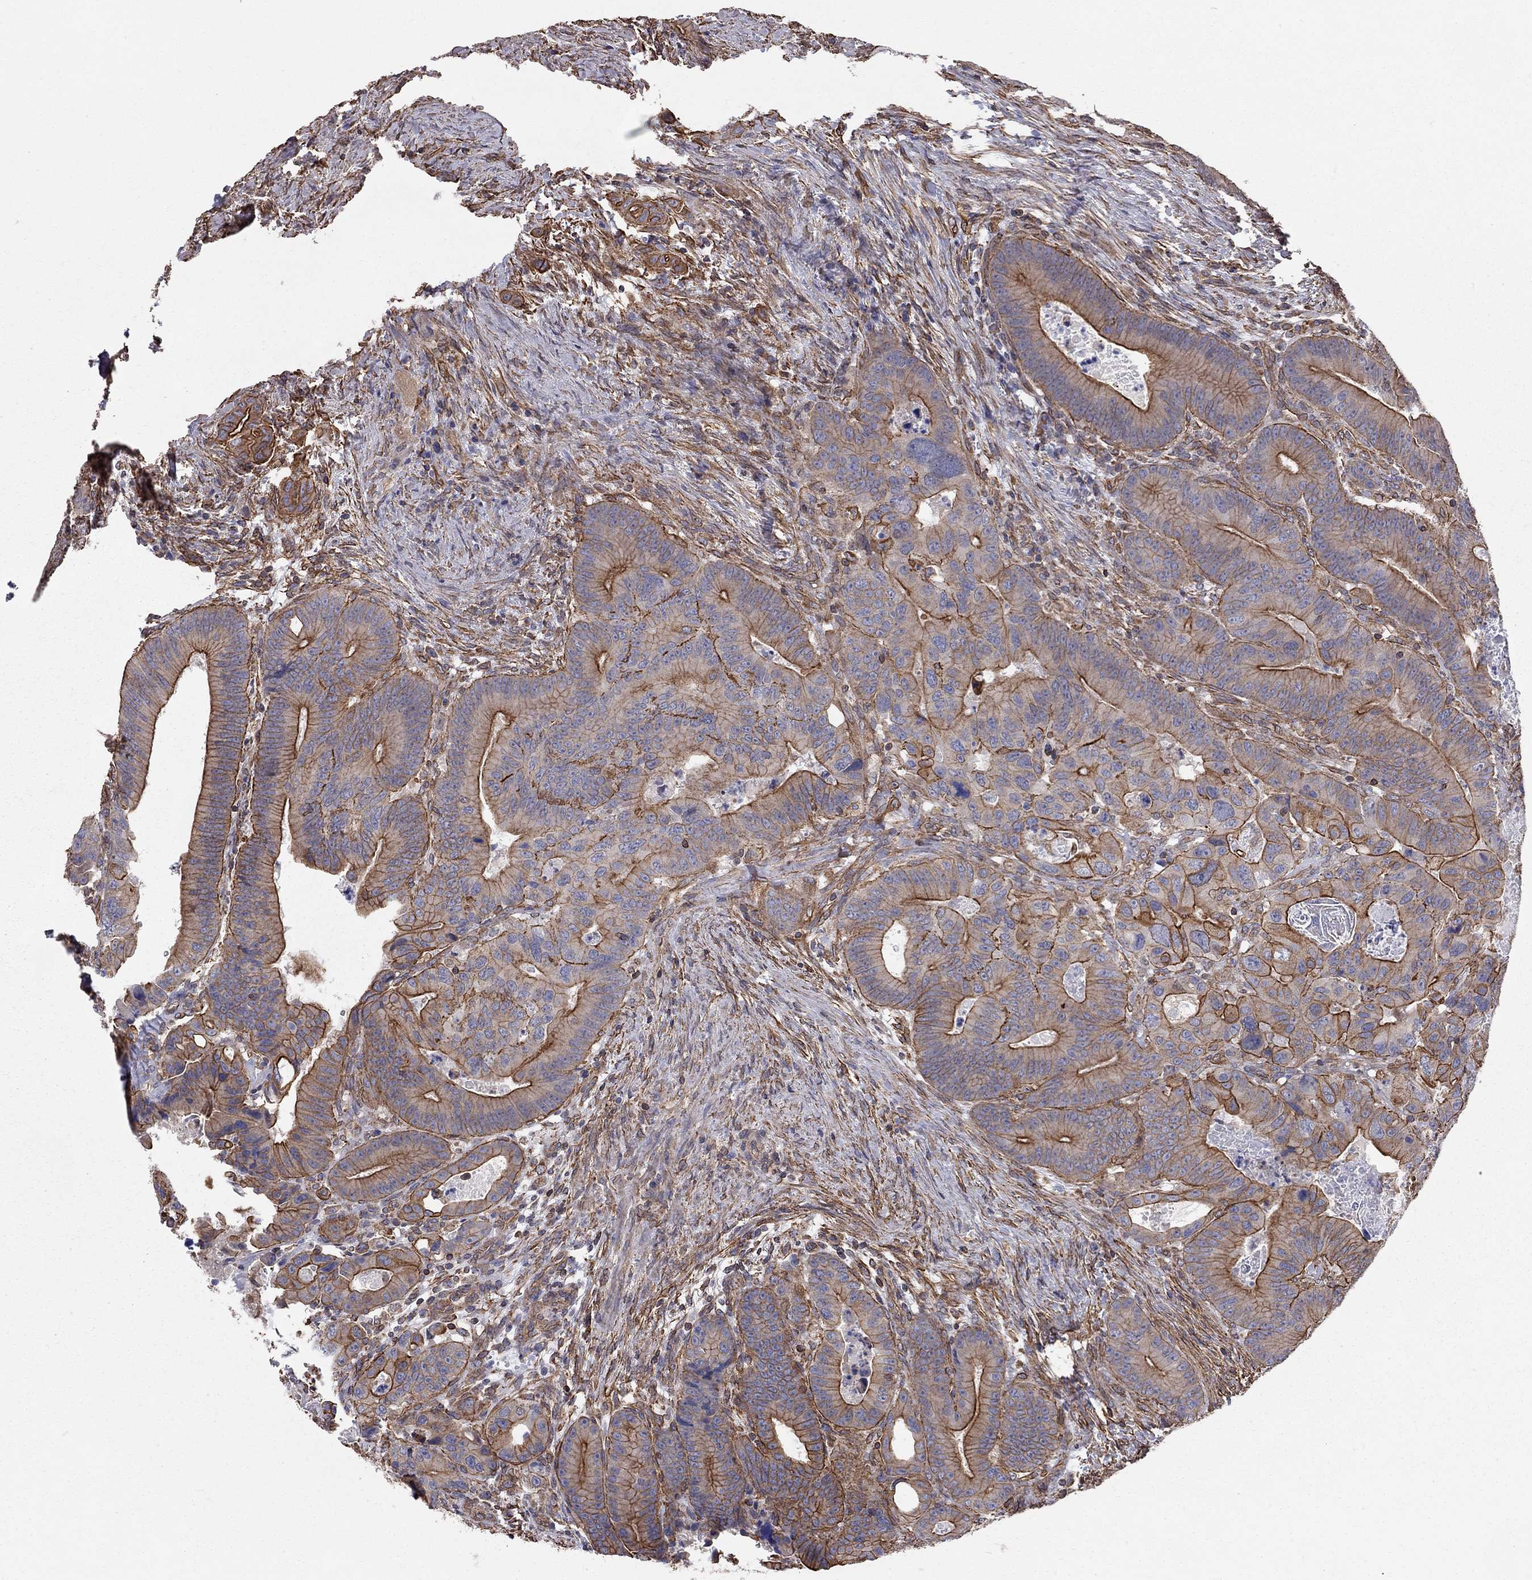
{"staining": {"intensity": "strong", "quantity": ">75%", "location": "cytoplasmic/membranous"}, "tissue": "colorectal cancer", "cell_type": "Tumor cells", "image_type": "cancer", "snomed": [{"axis": "morphology", "description": "Adenocarcinoma, NOS"}, {"axis": "topography", "description": "Rectum"}], "caption": "Protein expression analysis of human adenocarcinoma (colorectal) reveals strong cytoplasmic/membranous positivity in approximately >75% of tumor cells. The staining is performed using DAB (3,3'-diaminobenzidine) brown chromogen to label protein expression. The nuclei are counter-stained blue using hematoxylin.", "gene": "BICDL2", "patient": {"sex": "male", "age": 64}}